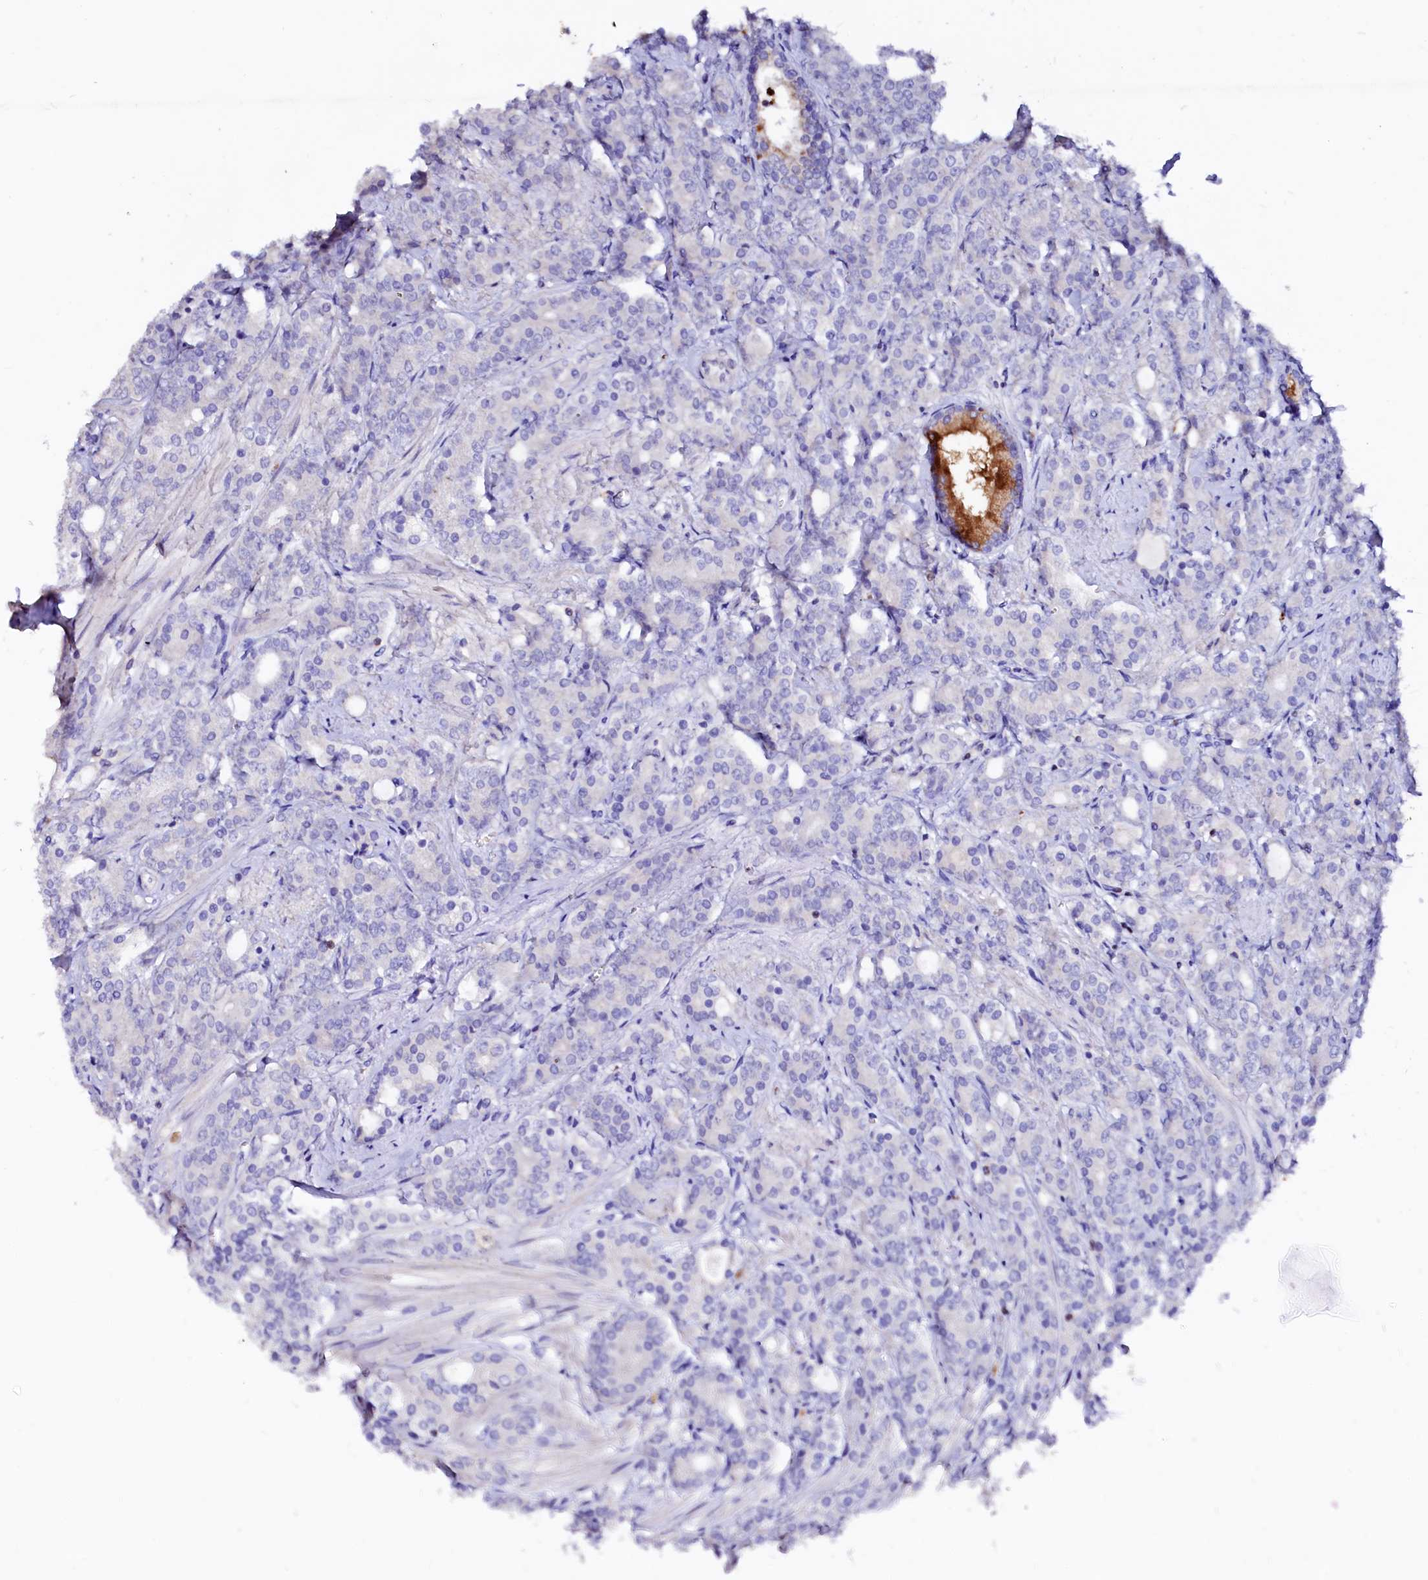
{"staining": {"intensity": "negative", "quantity": "none", "location": "none"}, "tissue": "prostate cancer", "cell_type": "Tumor cells", "image_type": "cancer", "snomed": [{"axis": "morphology", "description": "Adenocarcinoma, High grade"}, {"axis": "topography", "description": "Prostate"}], "caption": "Human prostate cancer stained for a protein using IHC displays no expression in tumor cells.", "gene": "RAB27A", "patient": {"sex": "male", "age": 62}}